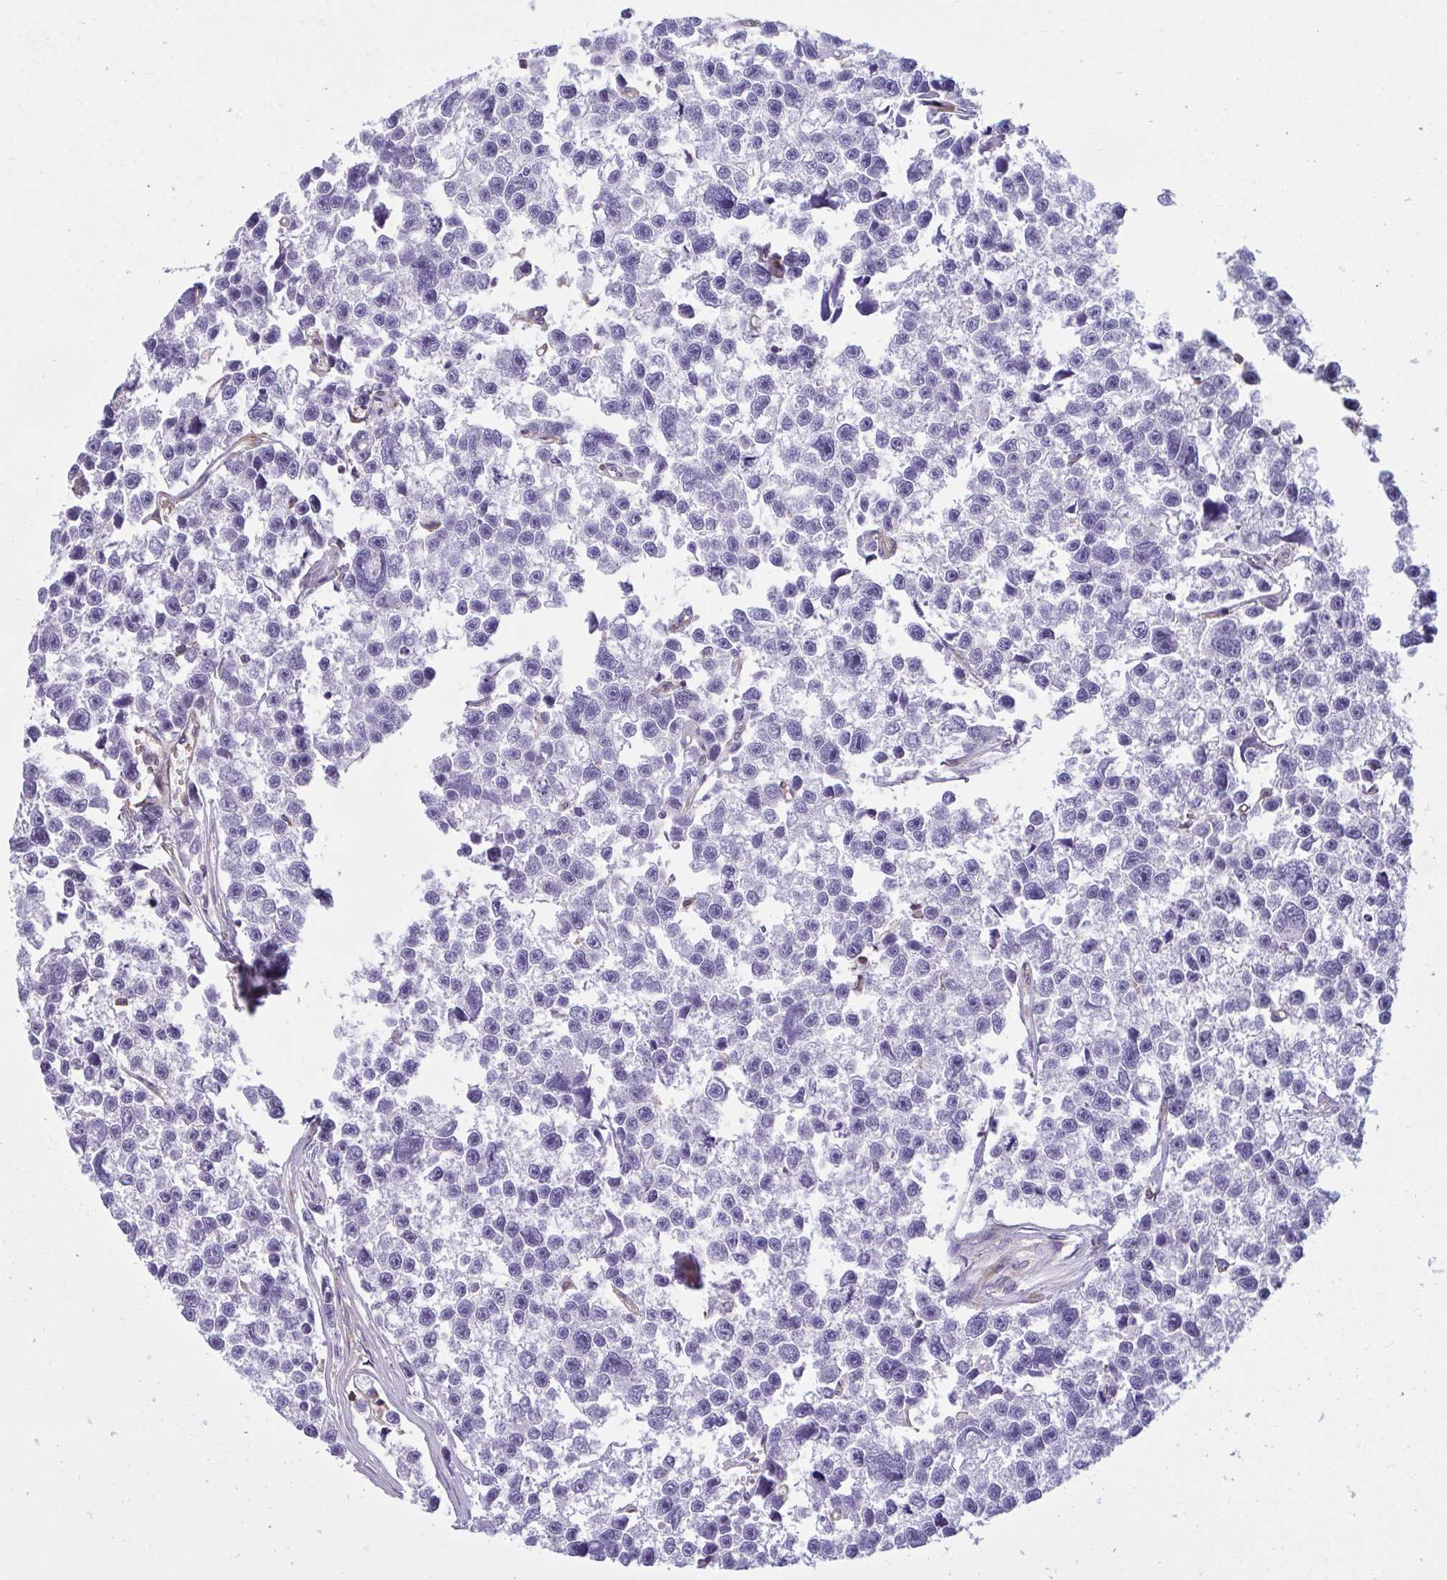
{"staining": {"intensity": "negative", "quantity": "none", "location": "none"}, "tissue": "testis cancer", "cell_type": "Tumor cells", "image_type": "cancer", "snomed": [{"axis": "morphology", "description": "Seminoma, NOS"}, {"axis": "topography", "description": "Testis"}], "caption": "An immunohistochemistry photomicrograph of testis cancer is shown. There is no staining in tumor cells of testis cancer.", "gene": "TSC22D3", "patient": {"sex": "male", "age": 26}}